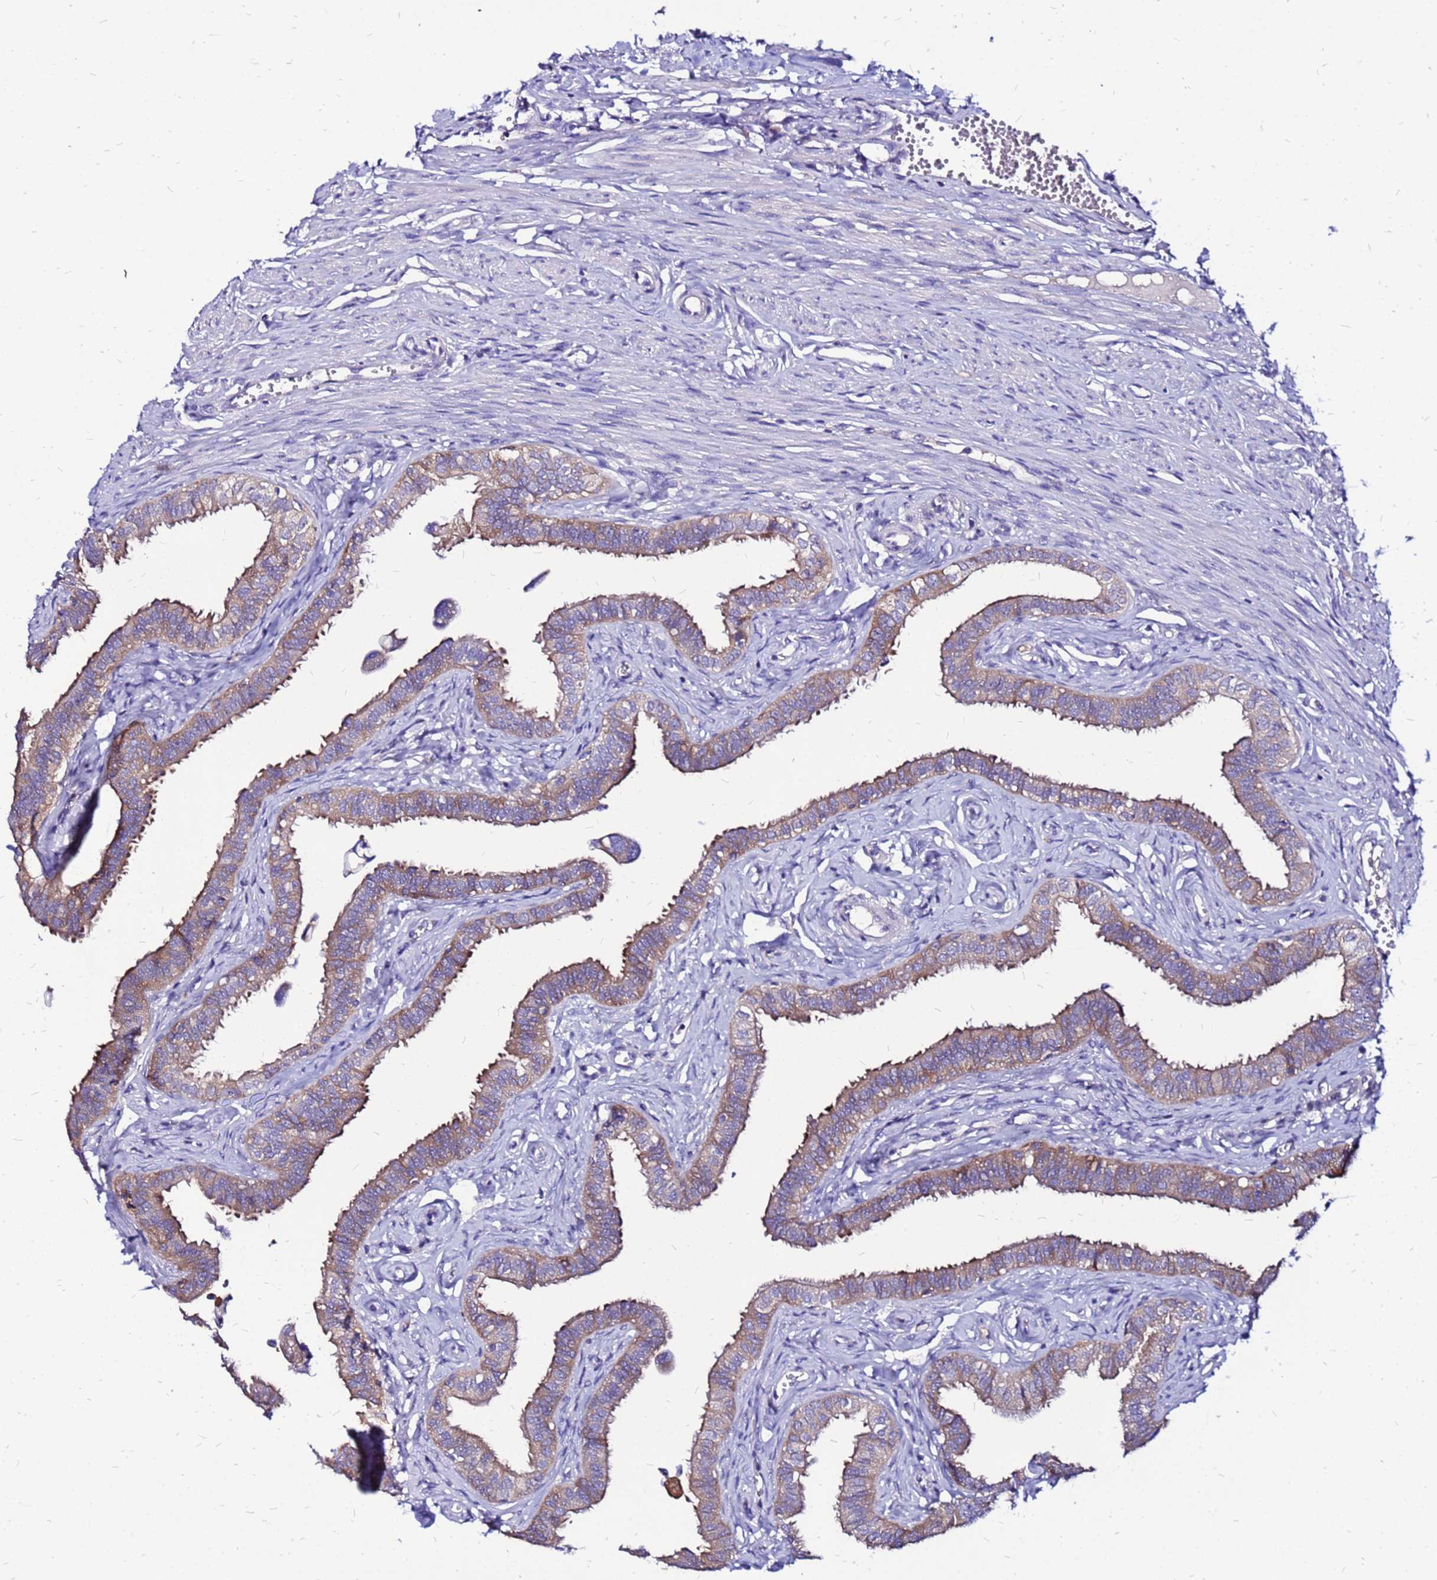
{"staining": {"intensity": "moderate", "quantity": ">75%", "location": "cytoplasmic/membranous"}, "tissue": "fallopian tube", "cell_type": "Glandular cells", "image_type": "normal", "snomed": [{"axis": "morphology", "description": "Normal tissue, NOS"}, {"axis": "morphology", "description": "Carcinoma, NOS"}, {"axis": "topography", "description": "Fallopian tube"}, {"axis": "topography", "description": "Ovary"}], "caption": "Brown immunohistochemical staining in benign fallopian tube shows moderate cytoplasmic/membranous staining in approximately >75% of glandular cells.", "gene": "ARHGEF35", "patient": {"sex": "female", "age": 59}}